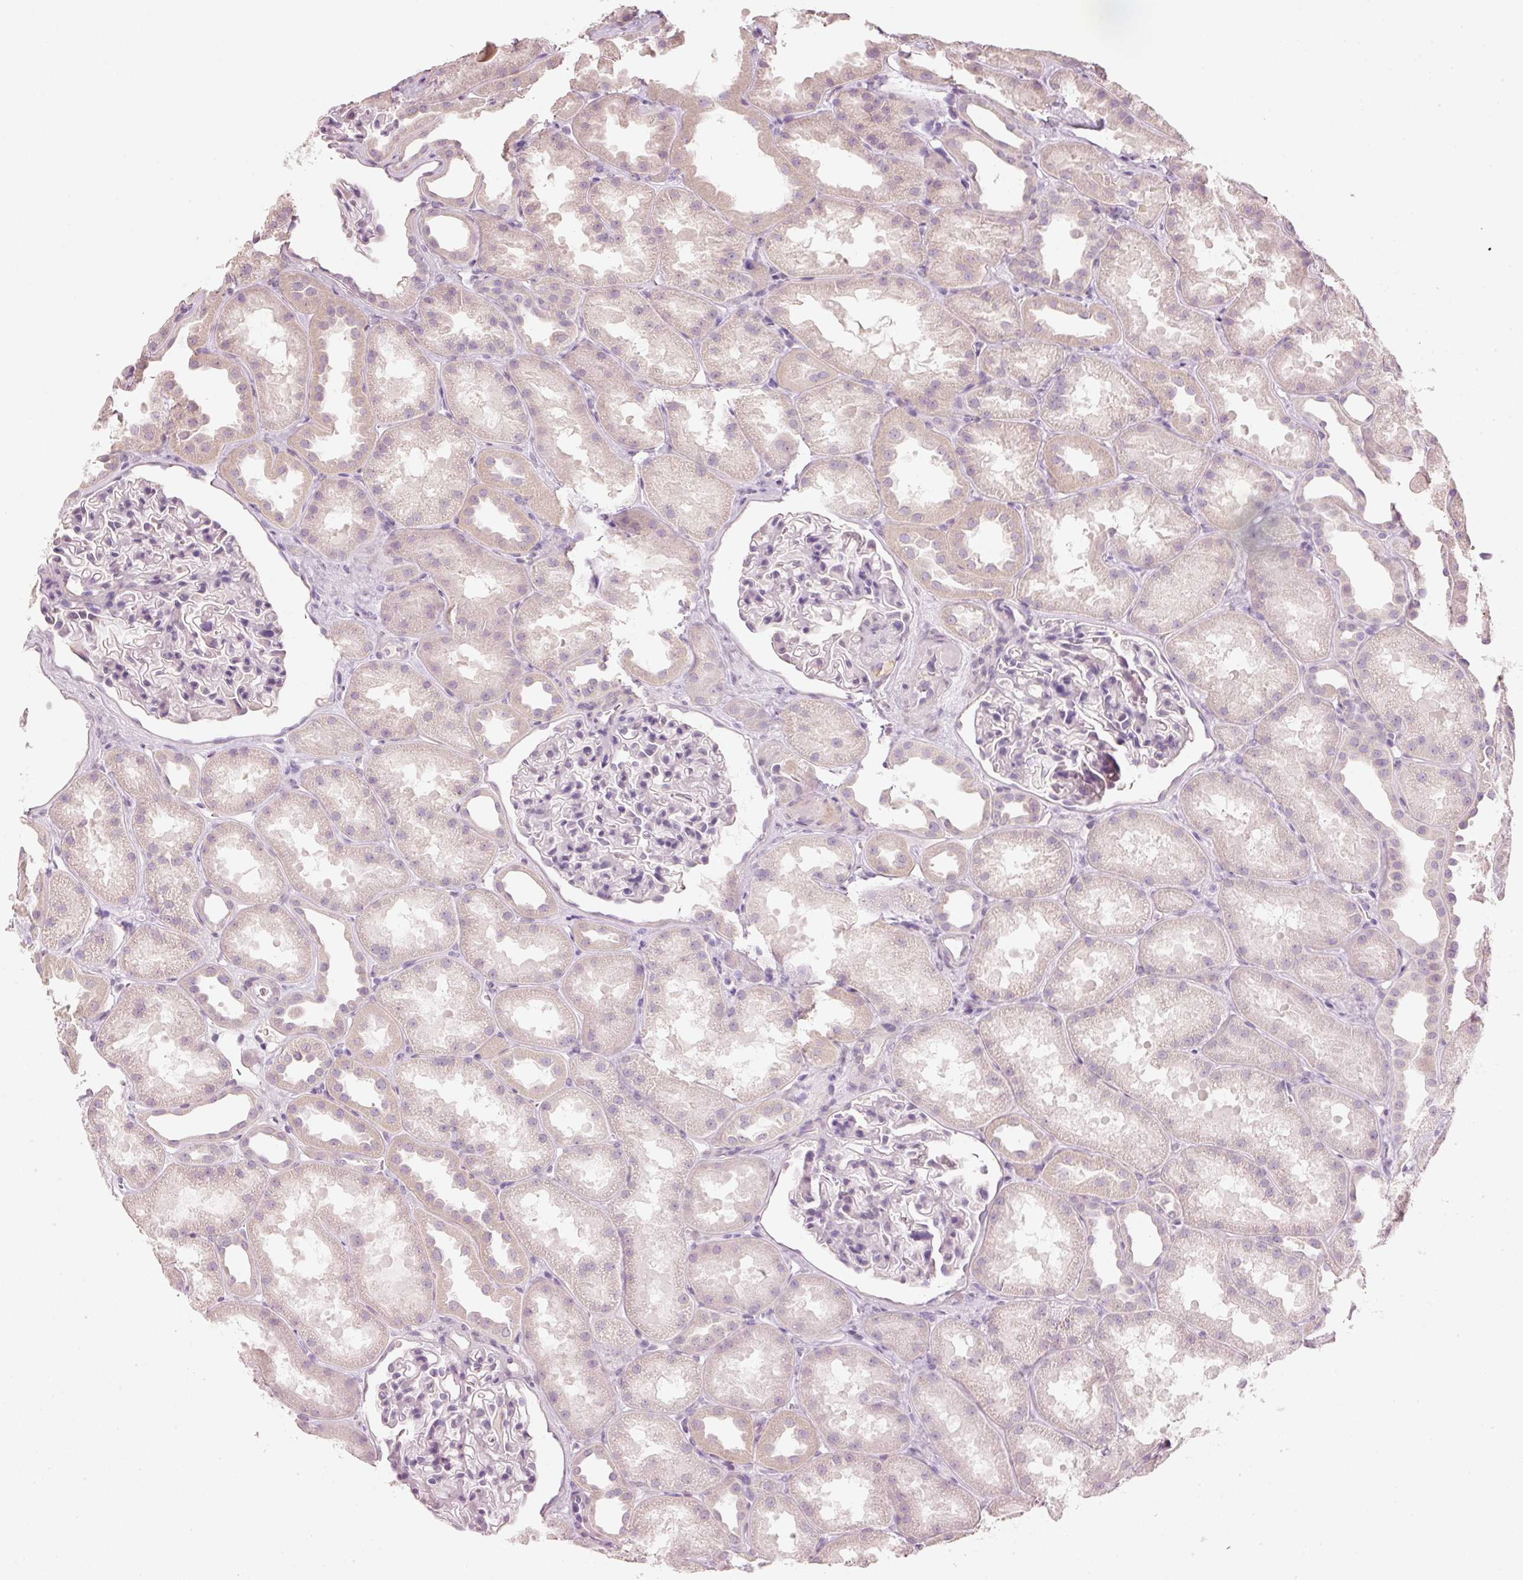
{"staining": {"intensity": "negative", "quantity": "none", "location": "none"}, "tissue": "kidney", "cell_type": "Cells in glomeruli", "image_type": "normal", "snomed": [{"axis": "morphology", "description": "Normal tissue, NOS"}, {"axis": "topography", "description": "Kidney"}], "caption": "There is no significant expression in cells in glomeruli of kidney. (Stains: DAB IHC with hematoxylin counter stain, Microscopy: brightfield microscopy at high magnification).", "gene": "STEAP1", "patient": {"sex": "male", "age": 61}}